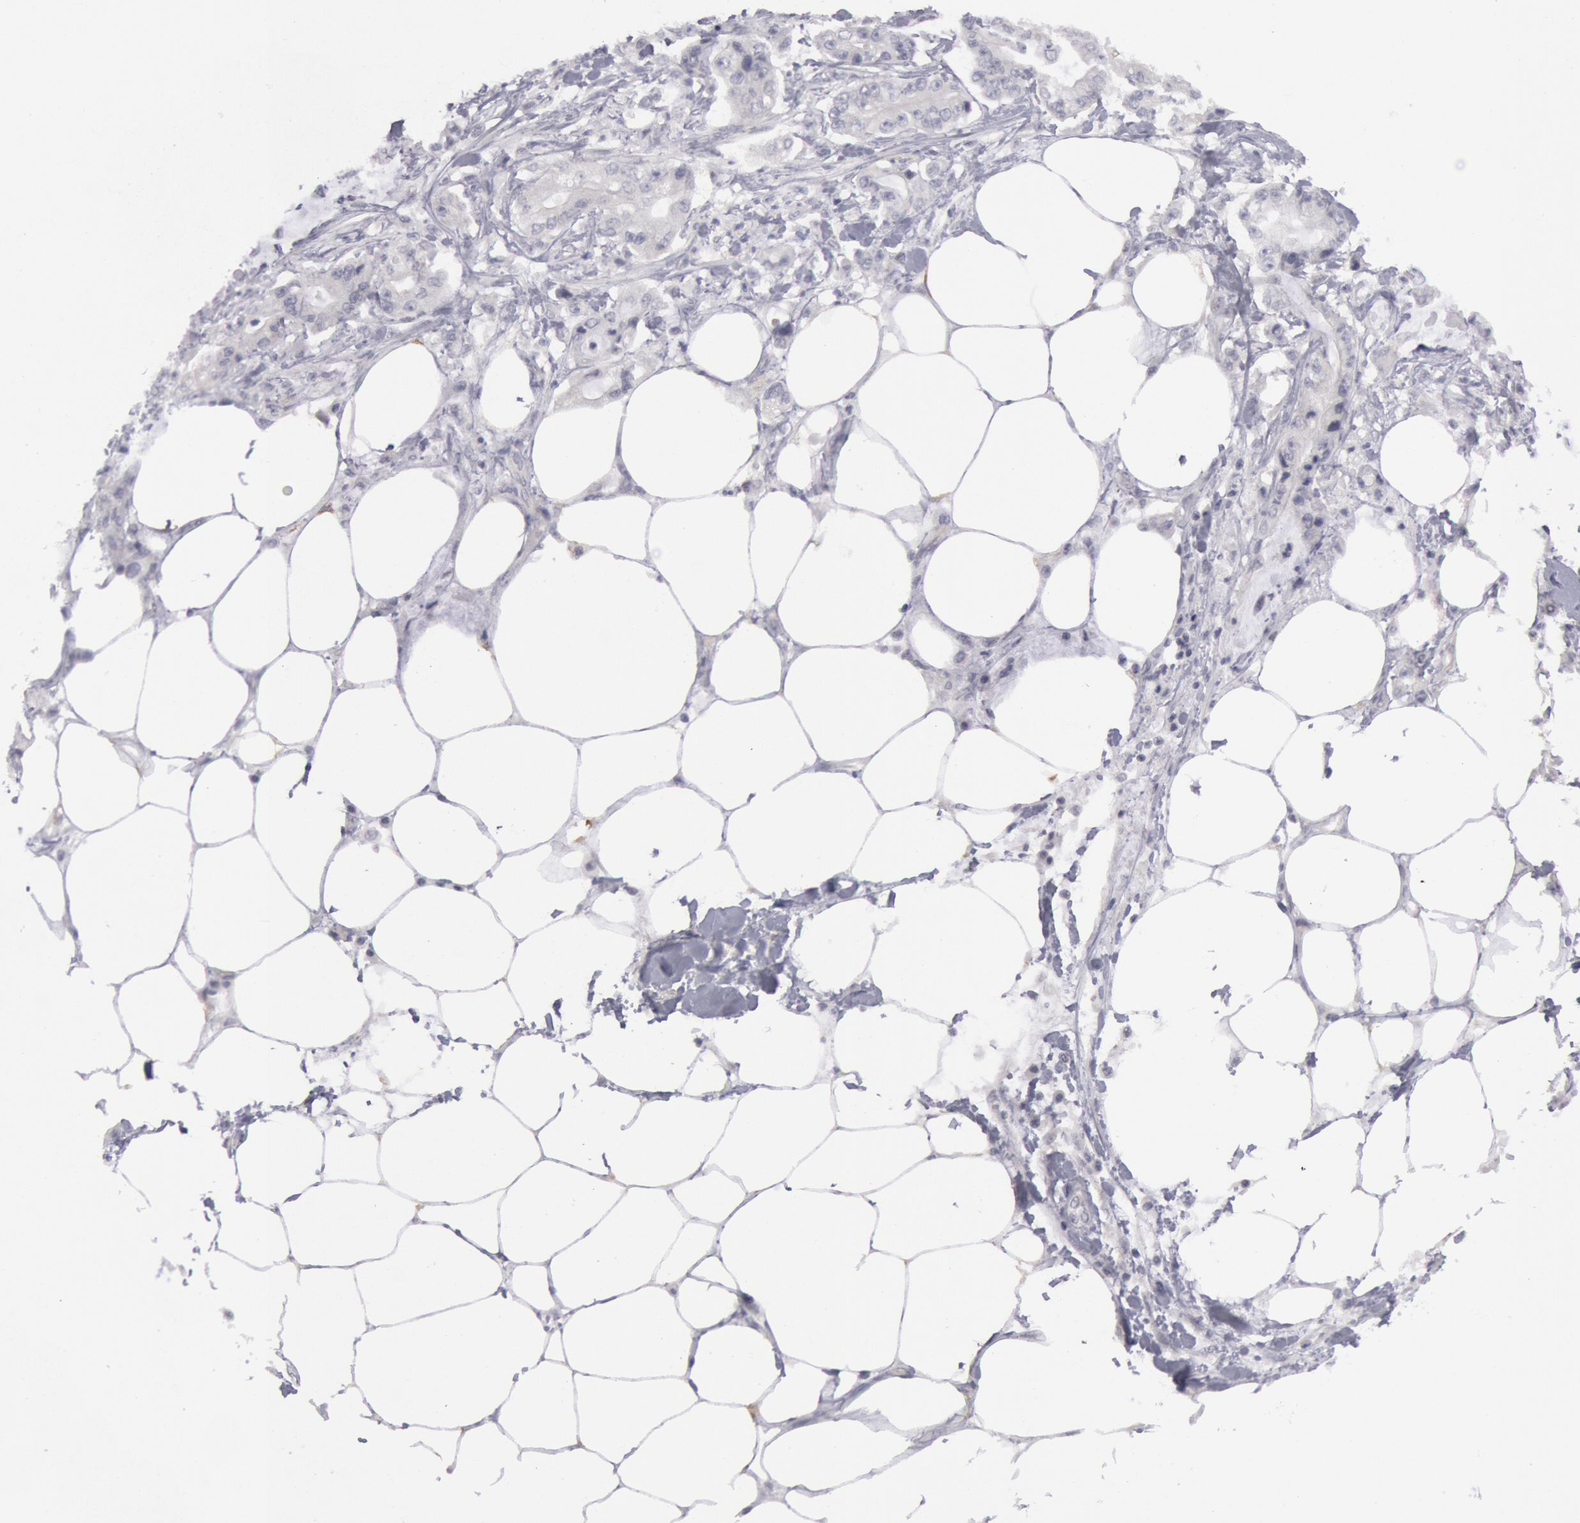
{"staining": {"intensity": "negative", "quantity": "none", "location": "none"}, "tissue": "pancreatic cancer", "cell_type": "Tumor cells", "image_type": "cancer", "snomed": [{"axis": "morphology", "description": "Adenocarcinoma, NOS"}, {"axis": "topography", "description": "Pancreas"}, {"axis": "topography", "description": "Stomach, upper"}], "caption": "Tumor cells are negative for brown protein staining in pancreatic cancer (adenocarcinoma).", "gene": "JOSD1", "patient": {"sex": "male", "age": 77}}